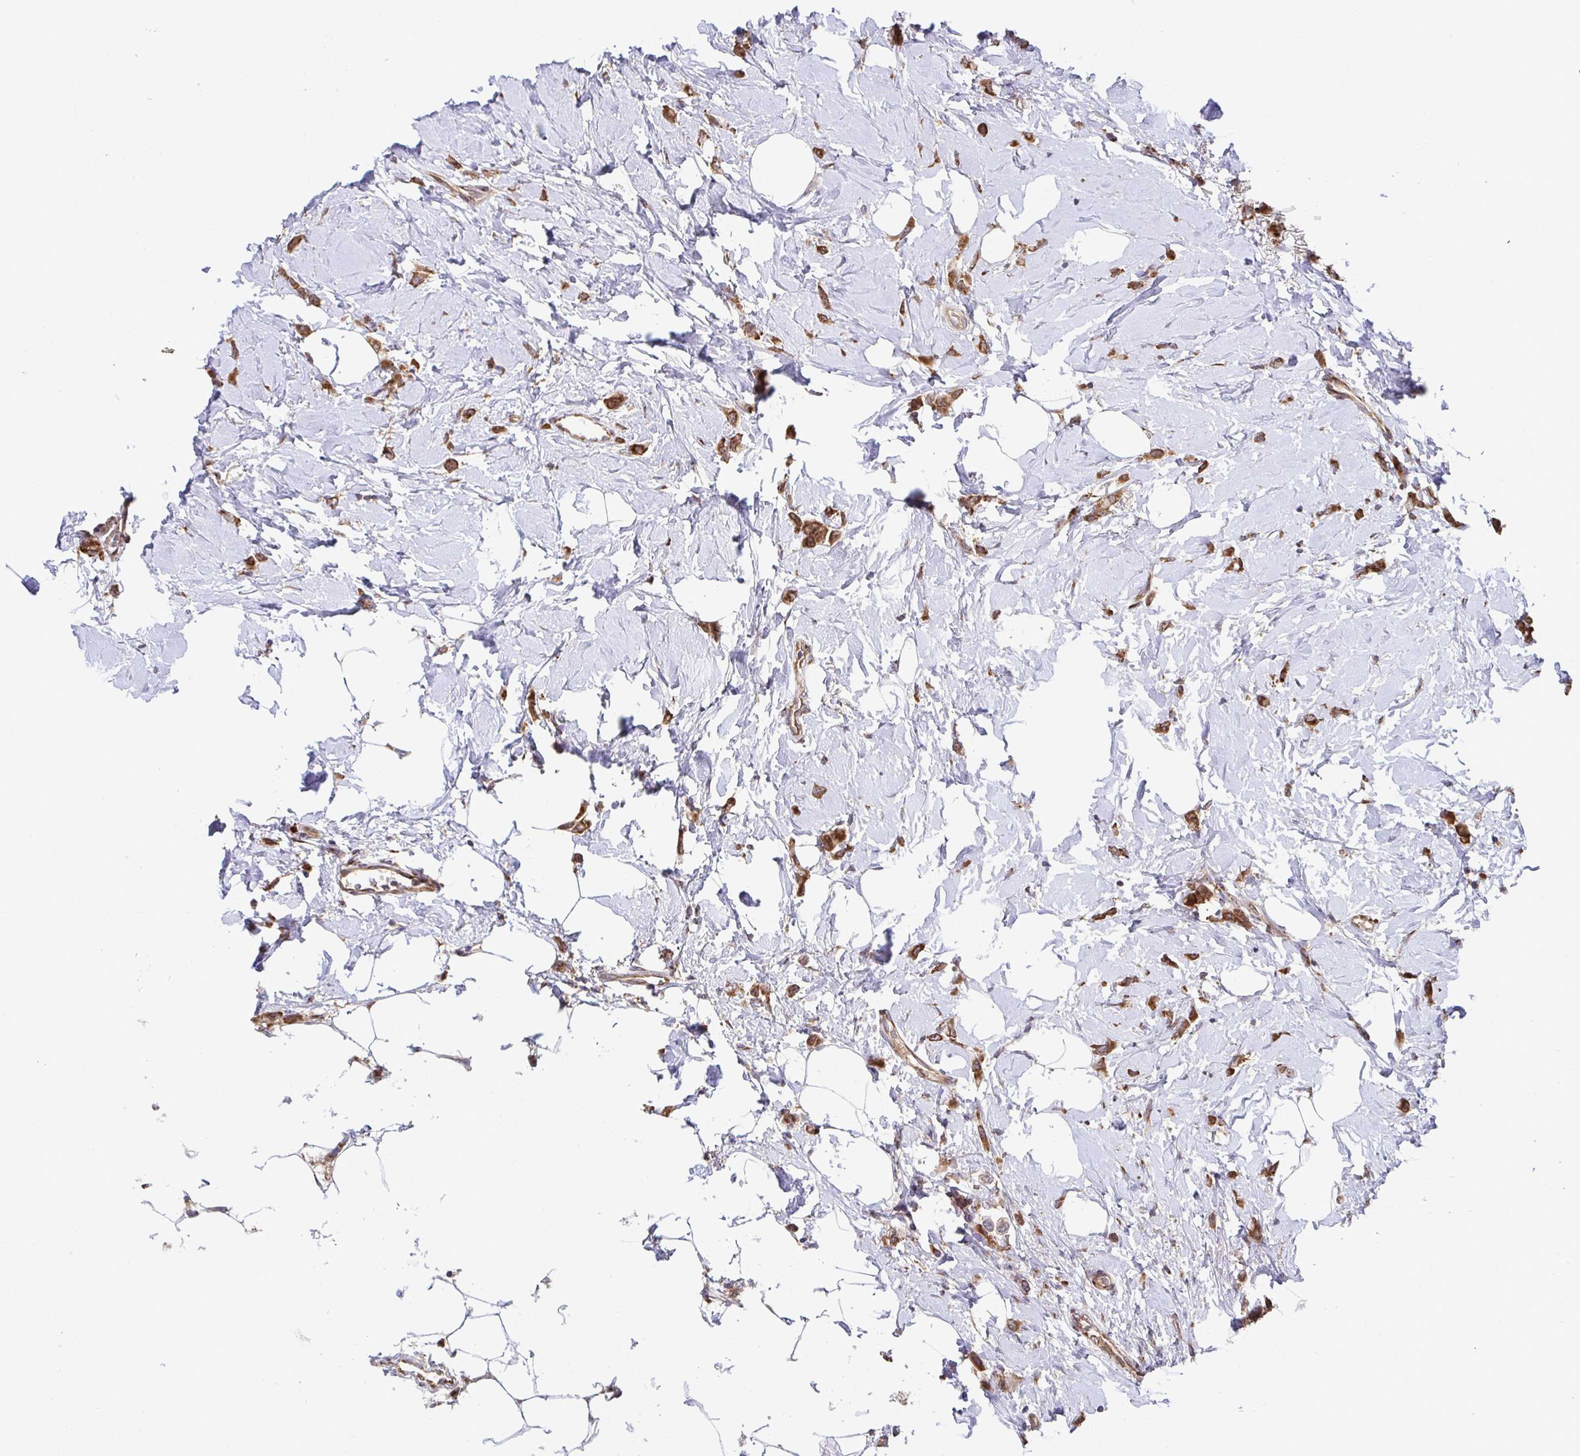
{"staining": {"intensity": "strong", "quantity": ">75%", "location": "cytoplasmic/membranous"}, "tissue": "breast cancer", "cell_type": "Tumor cells", "image_type": "cancer", "snomed": [{"axis": "morphology", "description": "Lobular carcinoma"}, {"axis": "topography", "description": "Breast"}], "caption": "Protein staining of breast cancer tissue reveals strong cytoplasmic/membranous positivity in approximately >75% of tumor cells. The staining was performed using DAB, with brown indicating positive protein expression. Nuclei are stained blue with hematoxylin.", "gene": "ATP5MJ", "patient": {"sex": "female", "age": 66}}